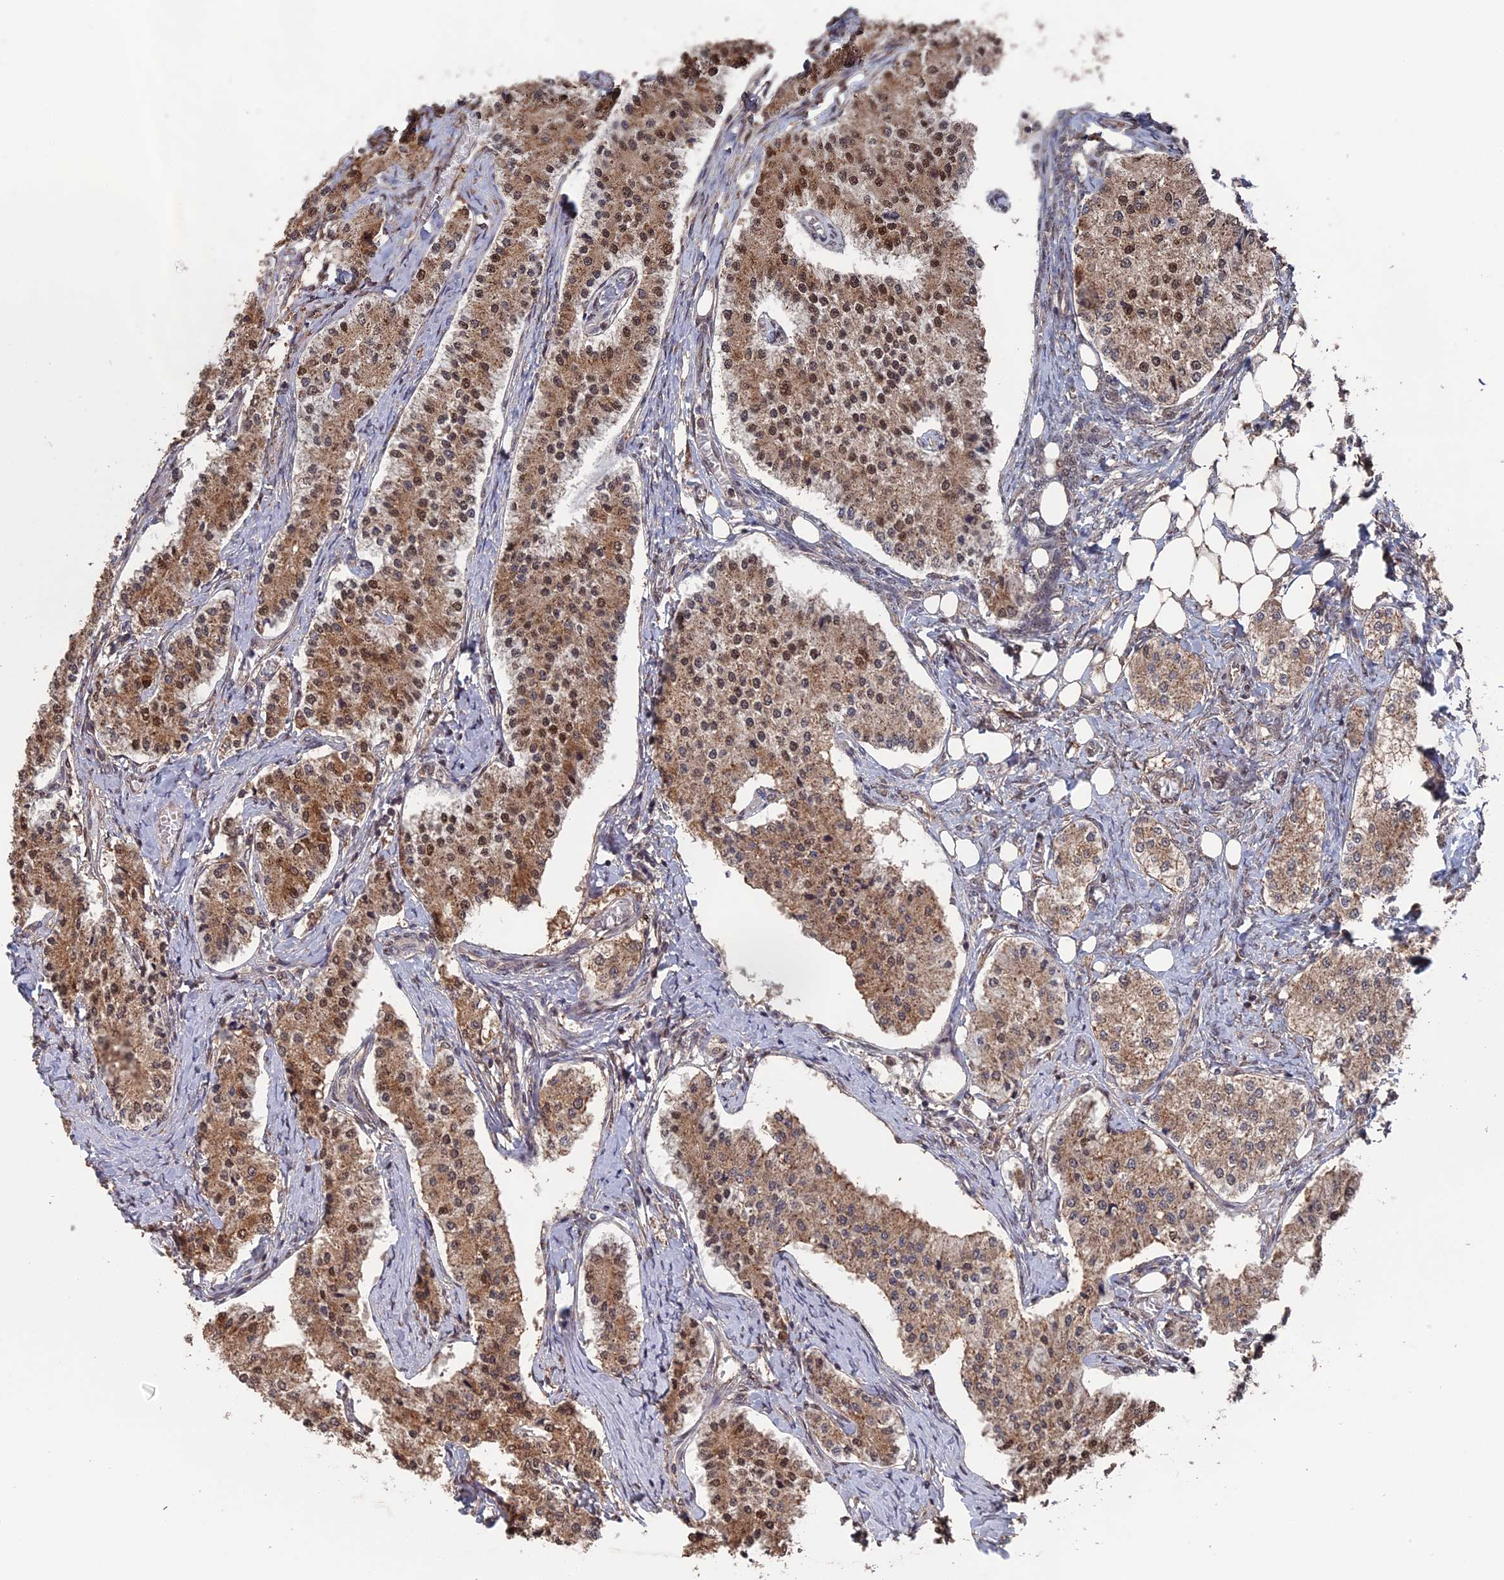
{"staining": {"intensity": "moderate", "quantity": ">75%", "location": "cytoplasmic/membranous,nuclear"}, "tissue": "carcinoid", "cell_type": "Tumor cells", "image_type": "cancer", "snomed": [{"axis": "morphology", "description": "Carcinoid, malignant, NOS"}, {"axis": "topography", "description": "Colon"}], "caption": "Tumor cells reveal medium levels of moderate cytoplasmic/membranous and nuclear expression in about >75% of cells in human malignant carcinoid.", "gene": "MYBL2", "patient": {"sex": "female", "age": 52}}